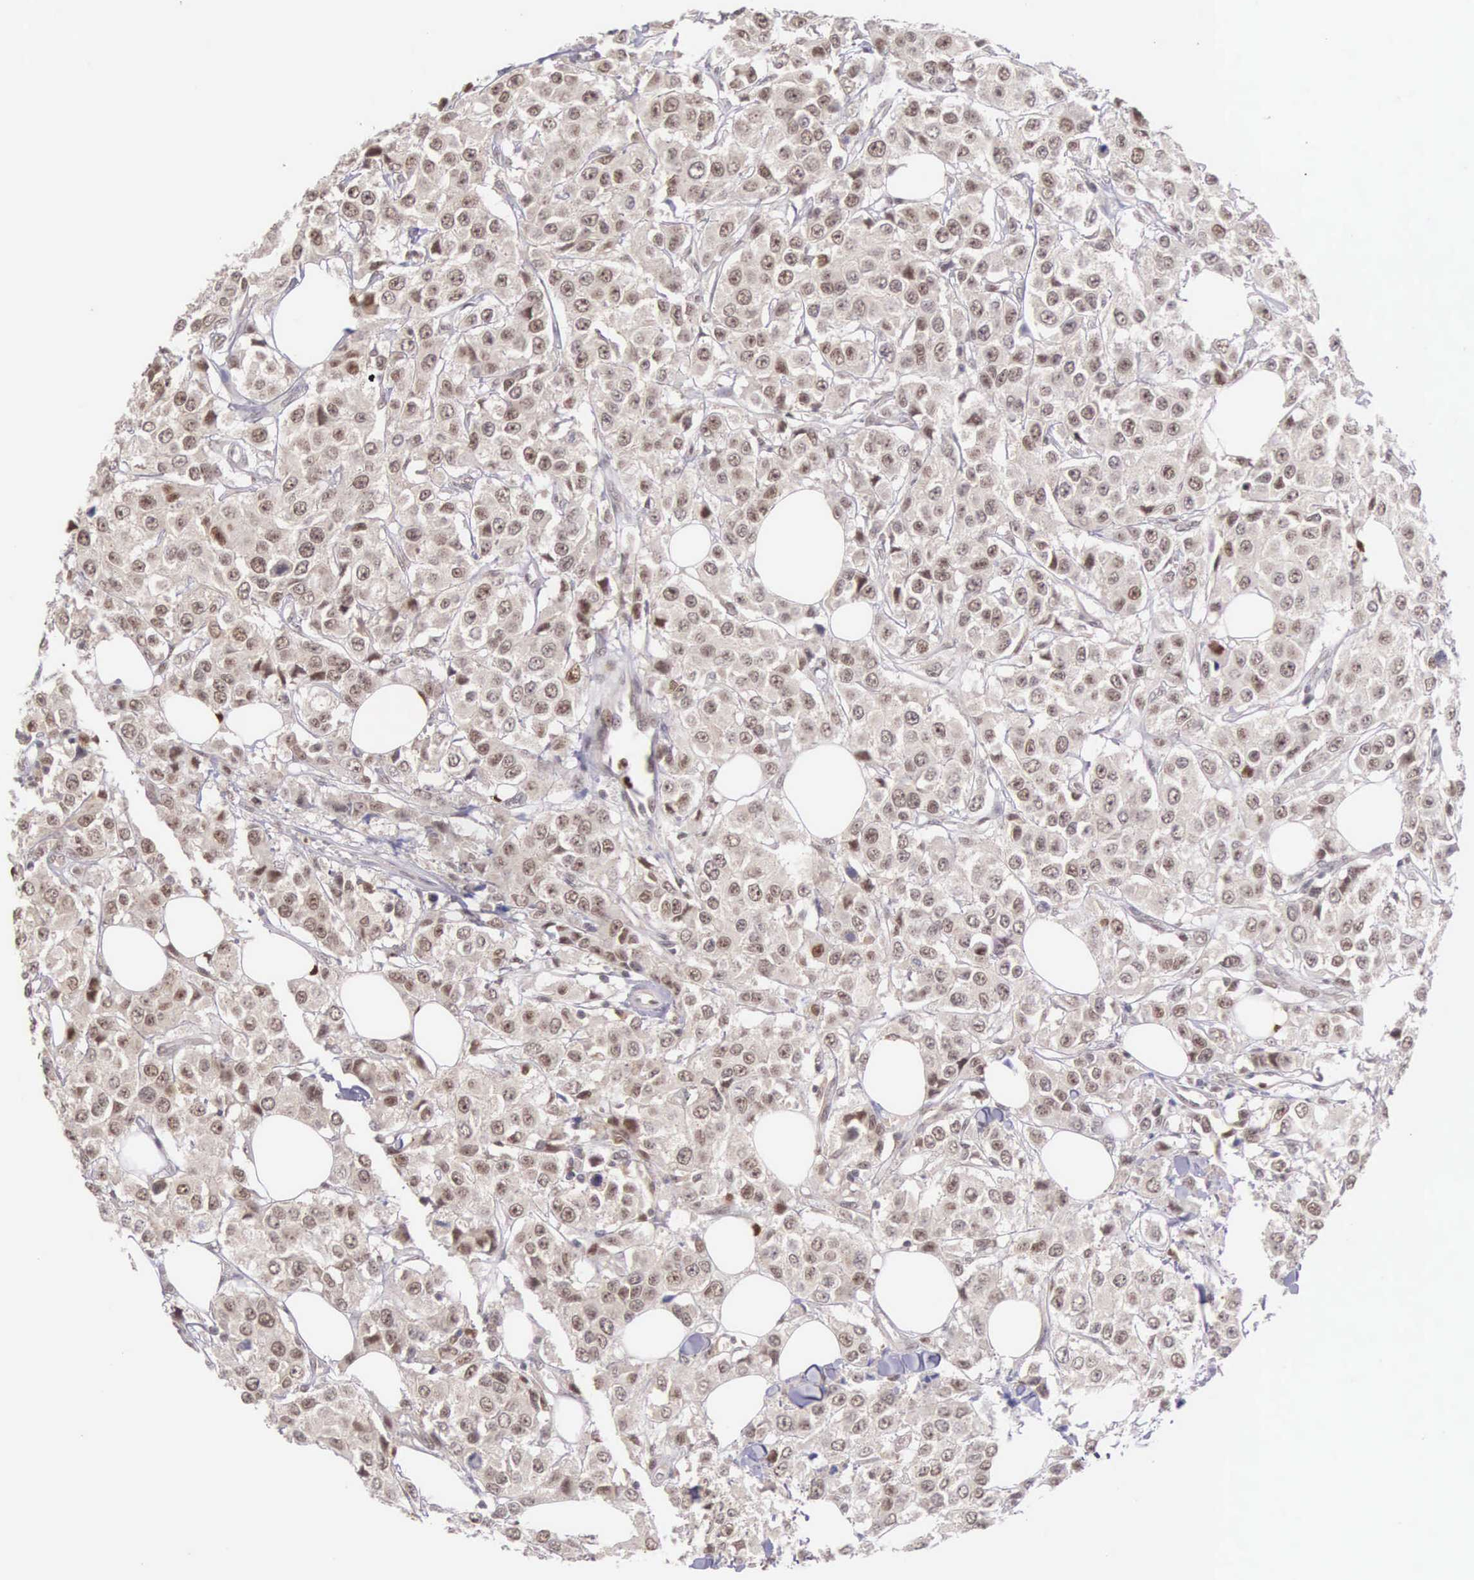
{"staining": {"intensity": "weak", "quantity": "25%-75%", "location": "cytoplasmic/membranous,nuclear"}, "tissue": "breast cancer", "cell_type": "Tumor cells", "image_type": "cancer", "snomed": [{"axis": "morphology", "description": "Duct carcinoma"}, {"axis": "topography", "description": "Breast"}], "caption": "A brown stain highlights weak cytoplasmic/membranous and nuclear positivity of a protein in breast infiltrating ductal carcinoma tumor cells. (IHC, brightfield microscopy, high magnification).", "gene": "GRK3", "patient": {"sex": "female", "age": 58}}